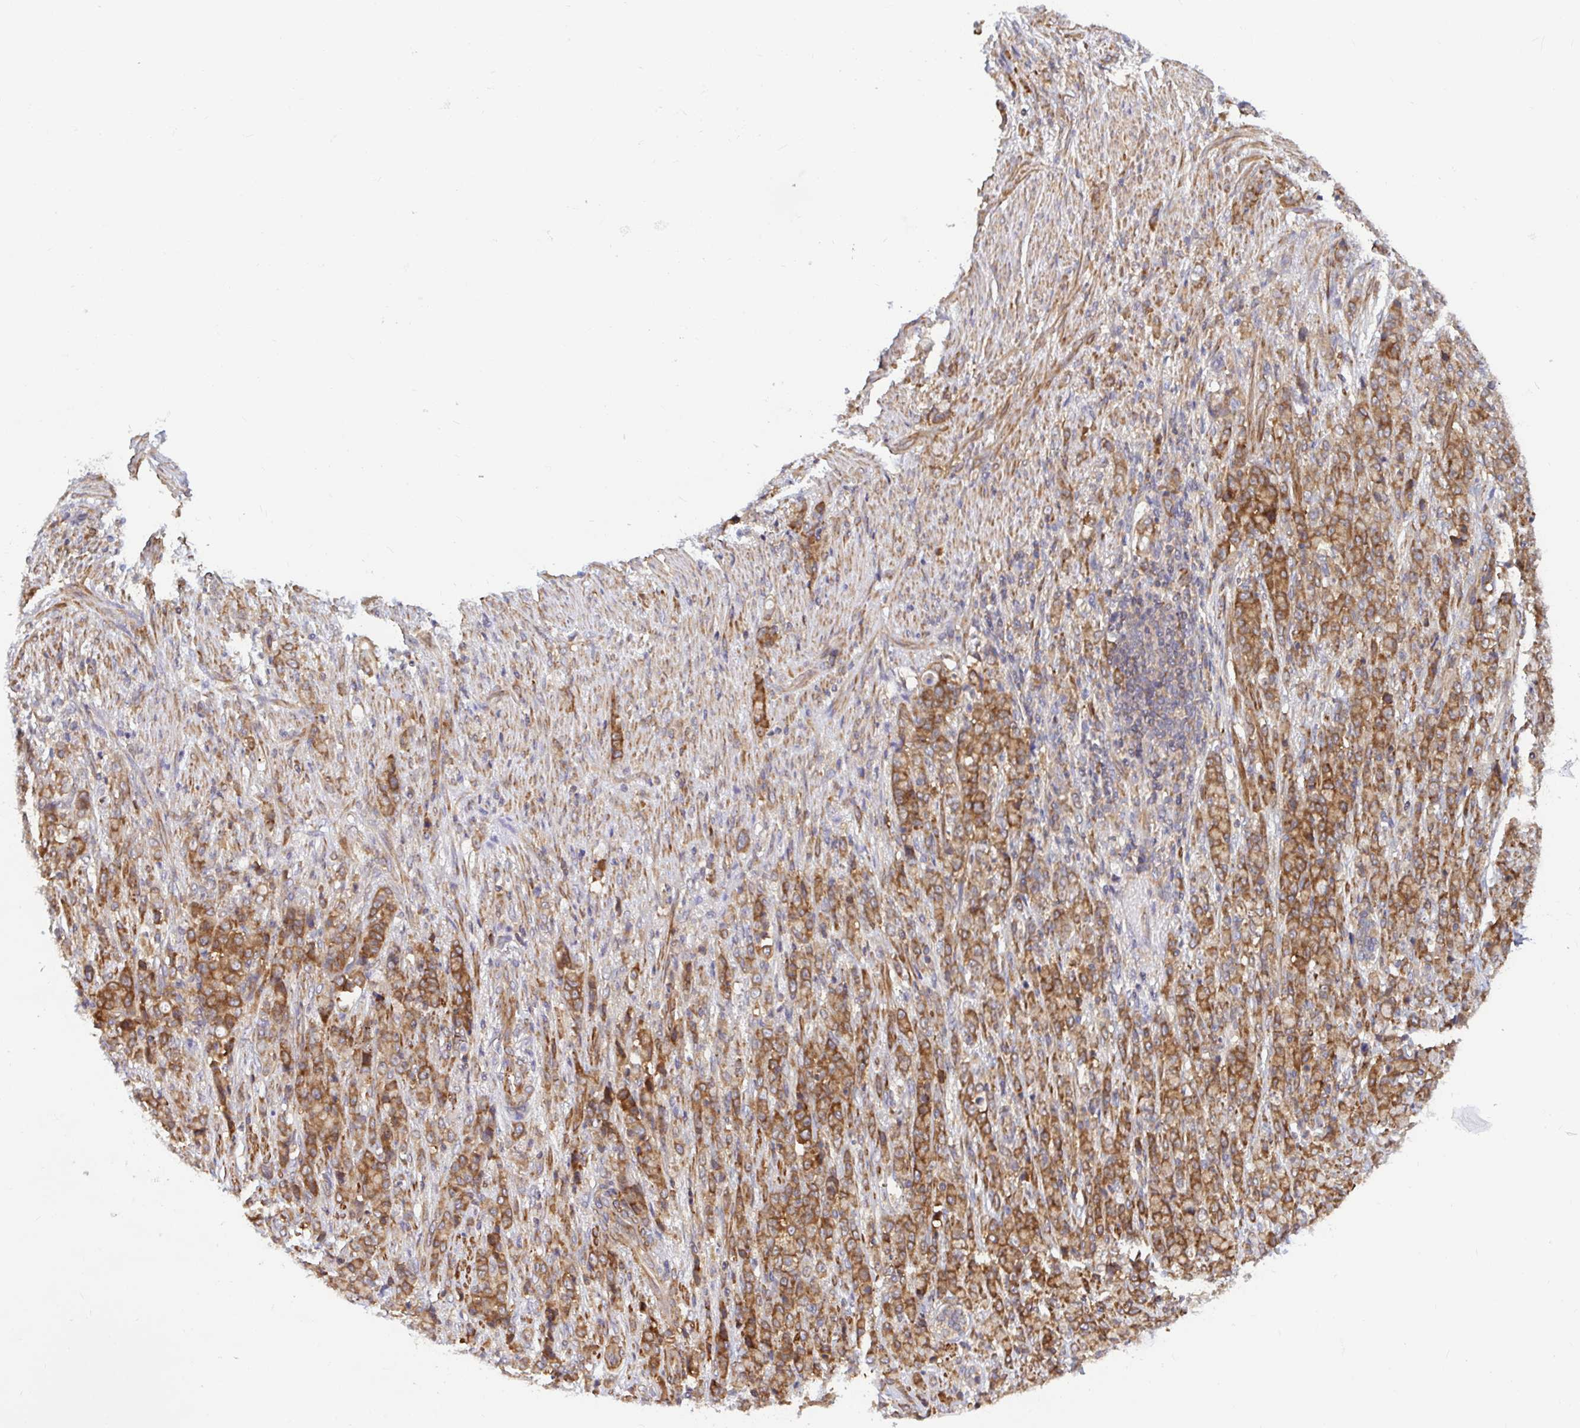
{"staining": {"intensity": "moderate", "quantity": ">75%", "location": "cytoplasmic/membranous"}, "tissue": "stomach cancer", "cell_type": "Tumor cells", "image_type": "cancer", "snomed": [{"axis": "morphology", "description": "Adenocarcinoma, NOS"}, {"axis": "topography", "description": "Stomach"}], "caption": "Immunohistochemistry of human stomach adenocarcinoma reveals medium levels of moderate cytoplasmic/membranous expression in about >75% of tumor cells.", "gene": "LARP1", "patient": {"sex": "female", "age": 79}}